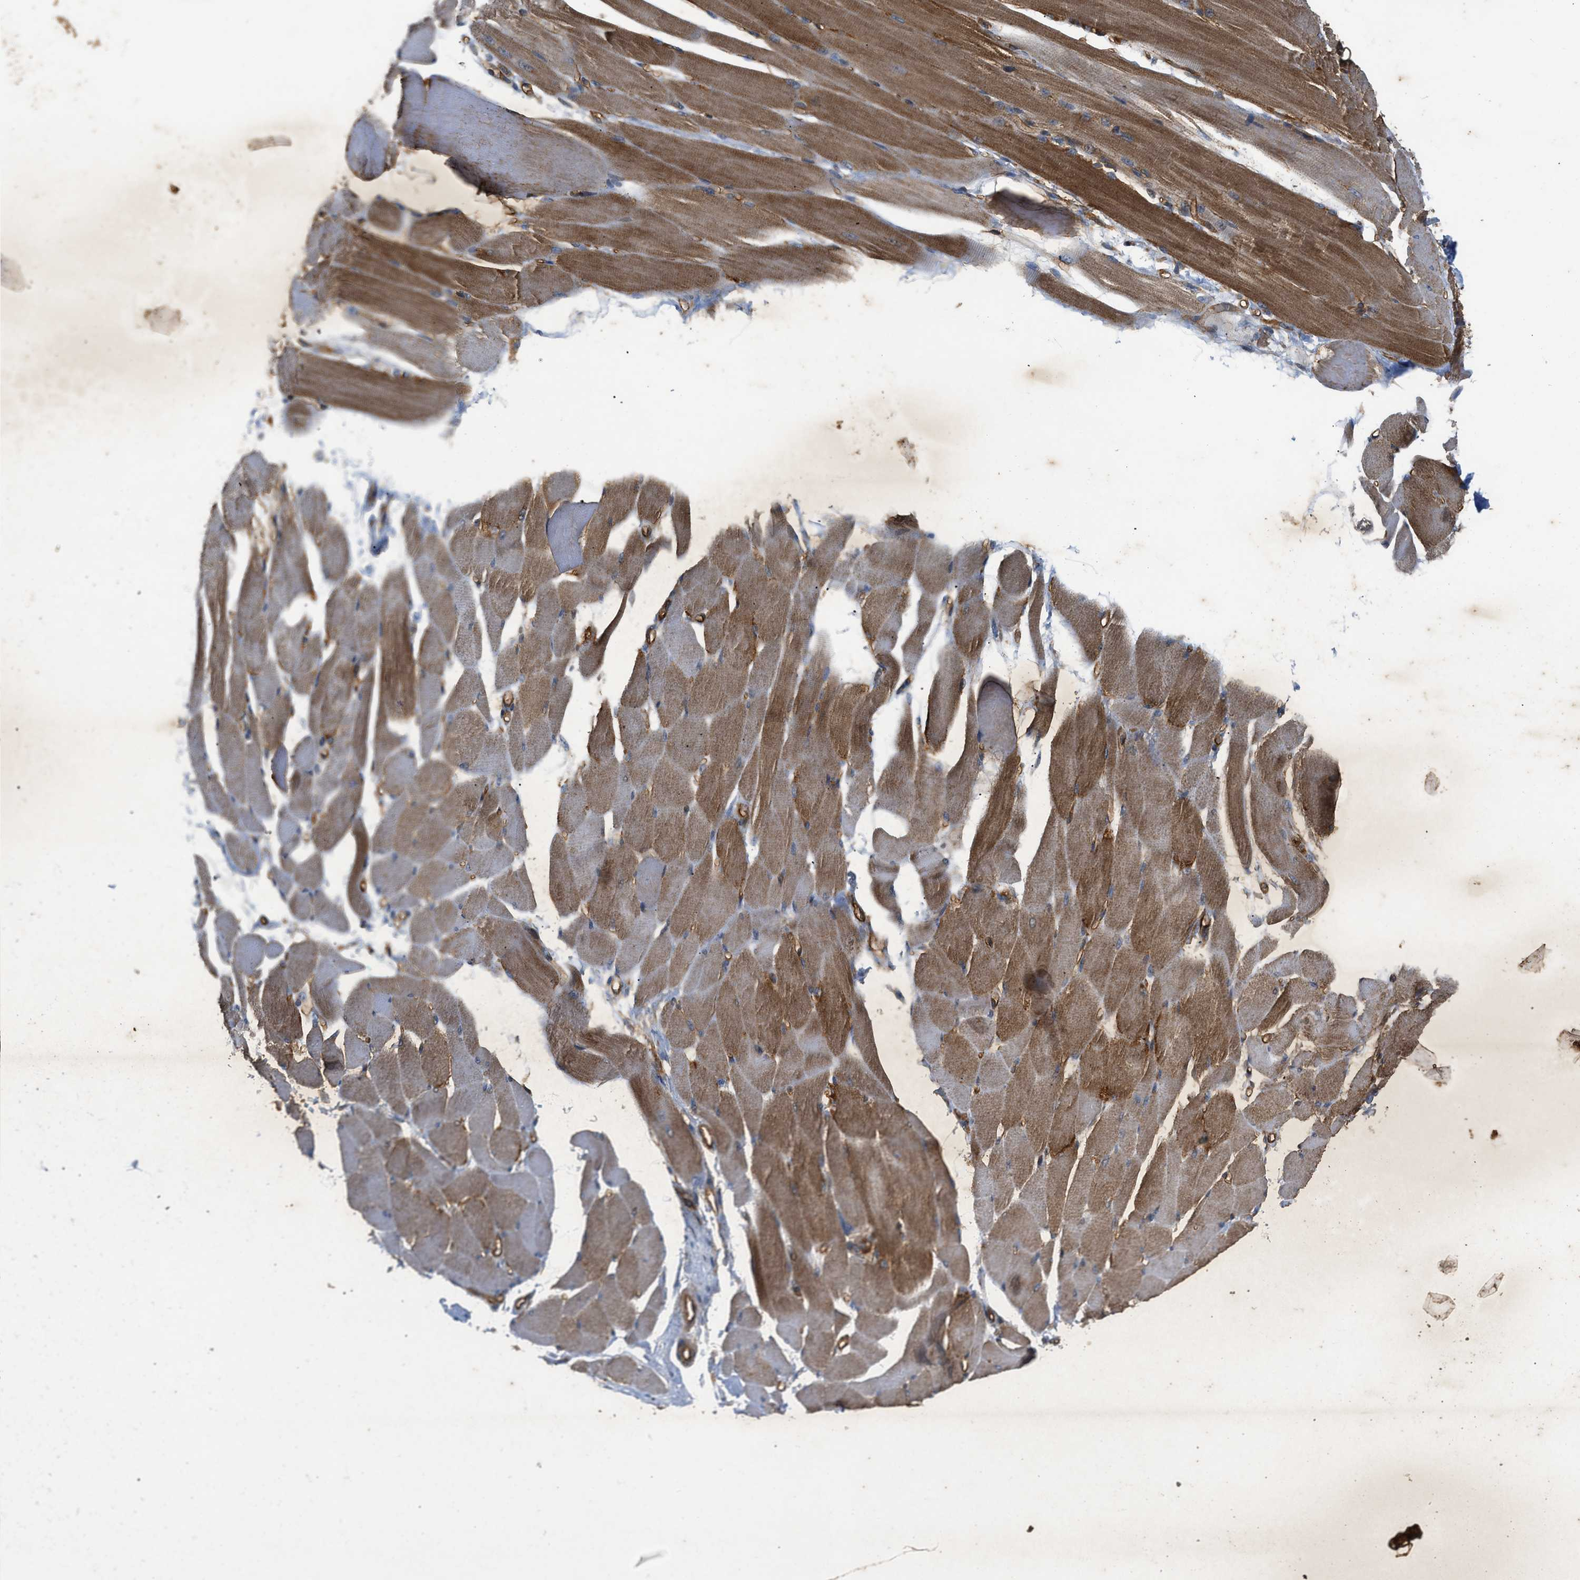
{"staining": {"intensity": "moderate", "quantity": ">75%", "location": "cytoplasmic/membranous"}, "tissue": "skeletal muscle", "cell_type": "Myocytes", "image_type": "normal", "snomed": [{"axis": "morphology", "description": "Normal tissue, NOS"}, {"axis": "topography", "description": "Skeletal muscle"}, {"axis": "topography", "description": "Peripheral nerve tissue"}], "caption": "The image exhibits staining of benign skeletal muscle, revealing moderate cytoplasmic/membranous protein staining (brown color) within myocytes.", "gene": "GNB4", "patient": {"sex": "female", "age": 84}}